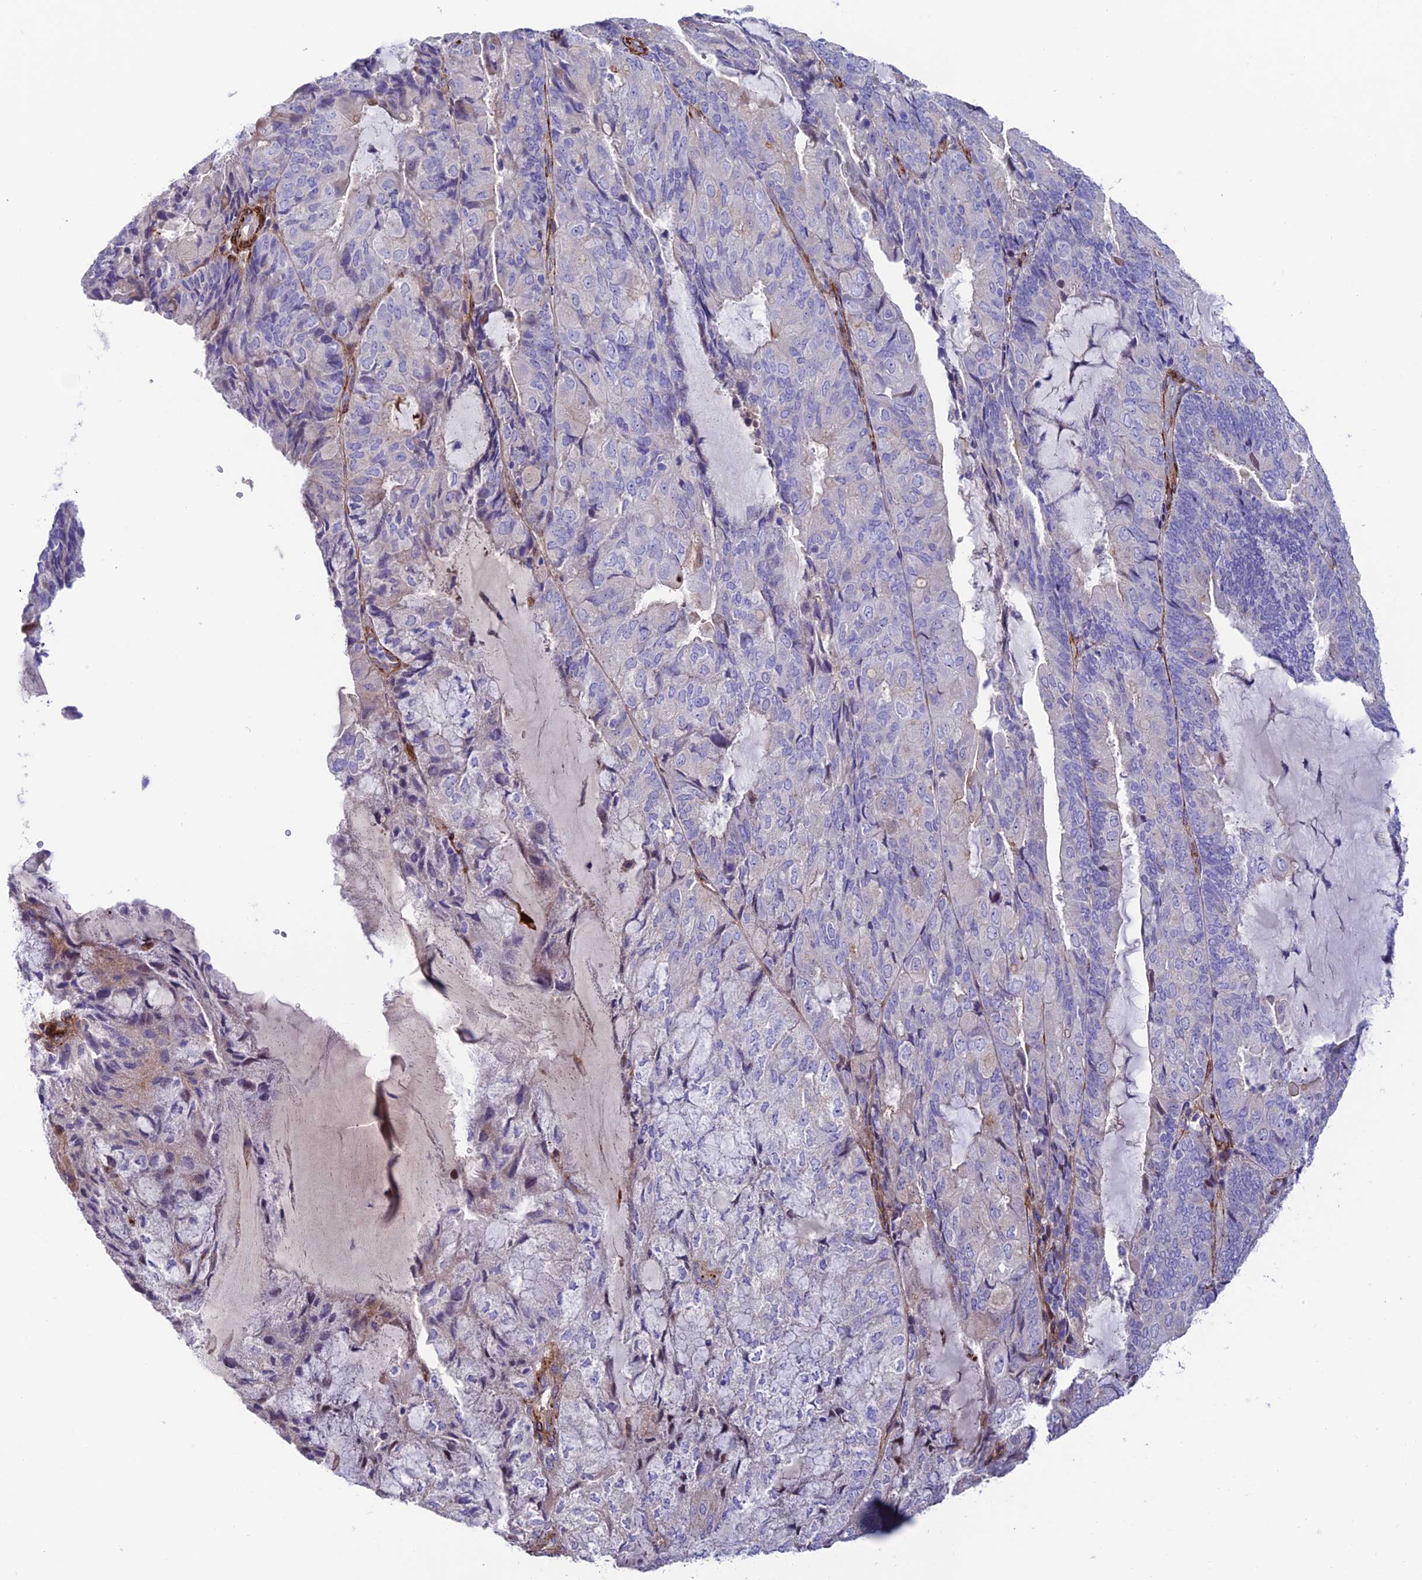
{"staining": {"intensity": "negative", "quantity": "none", "location": "none"}, "tissue": "endometrial cancer", "cell_type": "Tumor cells", "image_type": "cancer", "snomed": [{"axis": "morphology", "description": "Adenocarcinoma, NOS"}, {"axis": "topography", "description": "Endometrium"}], "caption": "Tumor cells show no significant expression in adenocarcinoma (endometrial). (Brightfield microscopy of DAB (3,3'-diaminobenzidine) immunohistochemistry at high magnification).", "gene": "REX1BD", "patient": {"sex": "female", "age": 81}}